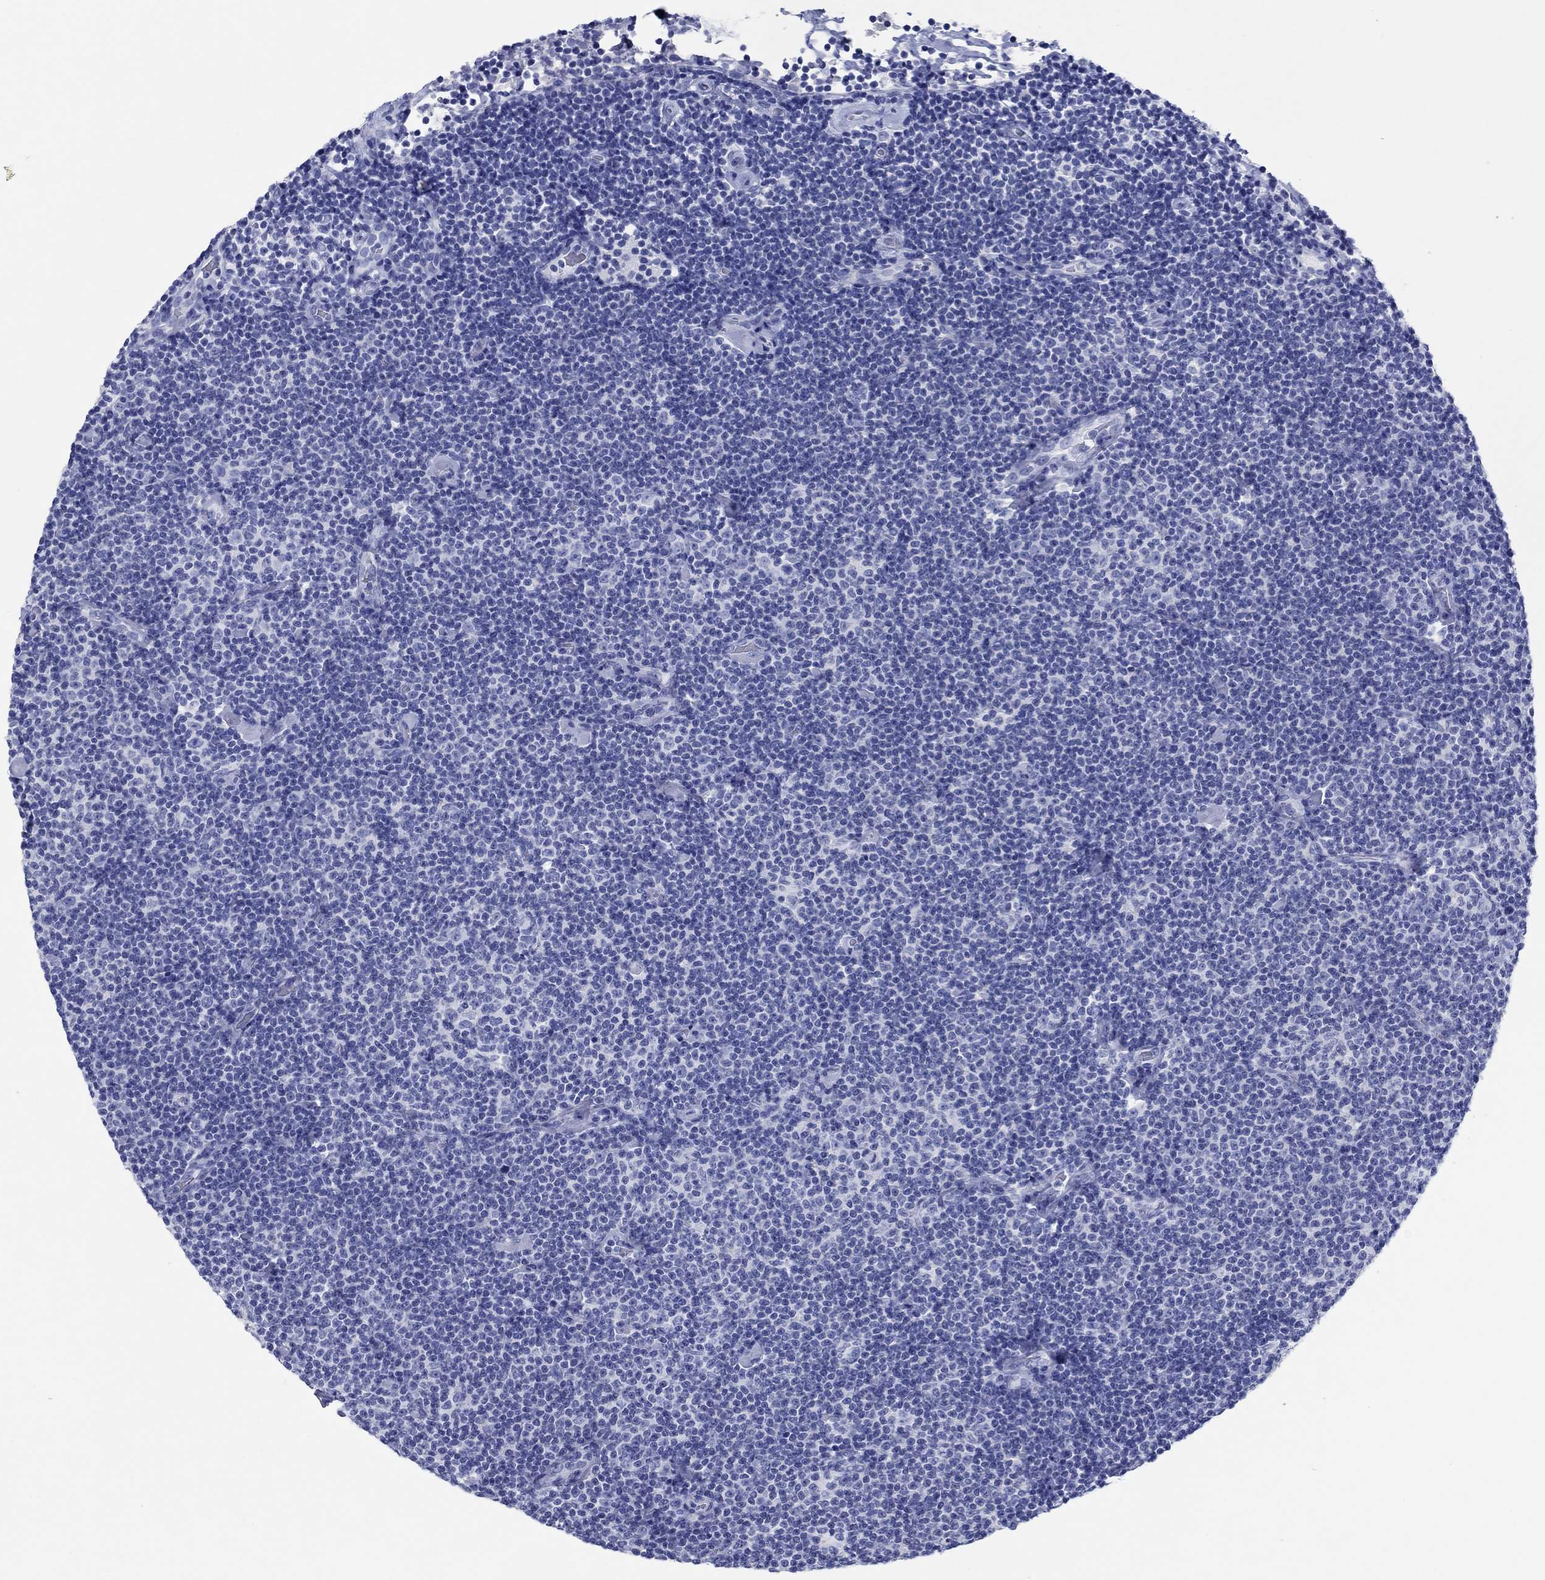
{"staining": {"intensity": "negative", "quantity": "none", "location": "none"}, "tissue": "lymphoma", "cell_type": "Tumor cells", "image_type": "cancer", "snomed": [{"axis": "morphology", "description": "Malignant lymphoma, non-Hodgkin's type, Low grade"}, {"axis": "topography", "description": "Lymph node"}], "caption": "This is an immunohistochemistry photomicrograph of human malignant lymphoma, non-Hodgkin's type (low-grade). There is no expression in tumor cells.", "gene": "HCRT", "patient": {"sex": "male", "age": 81}}